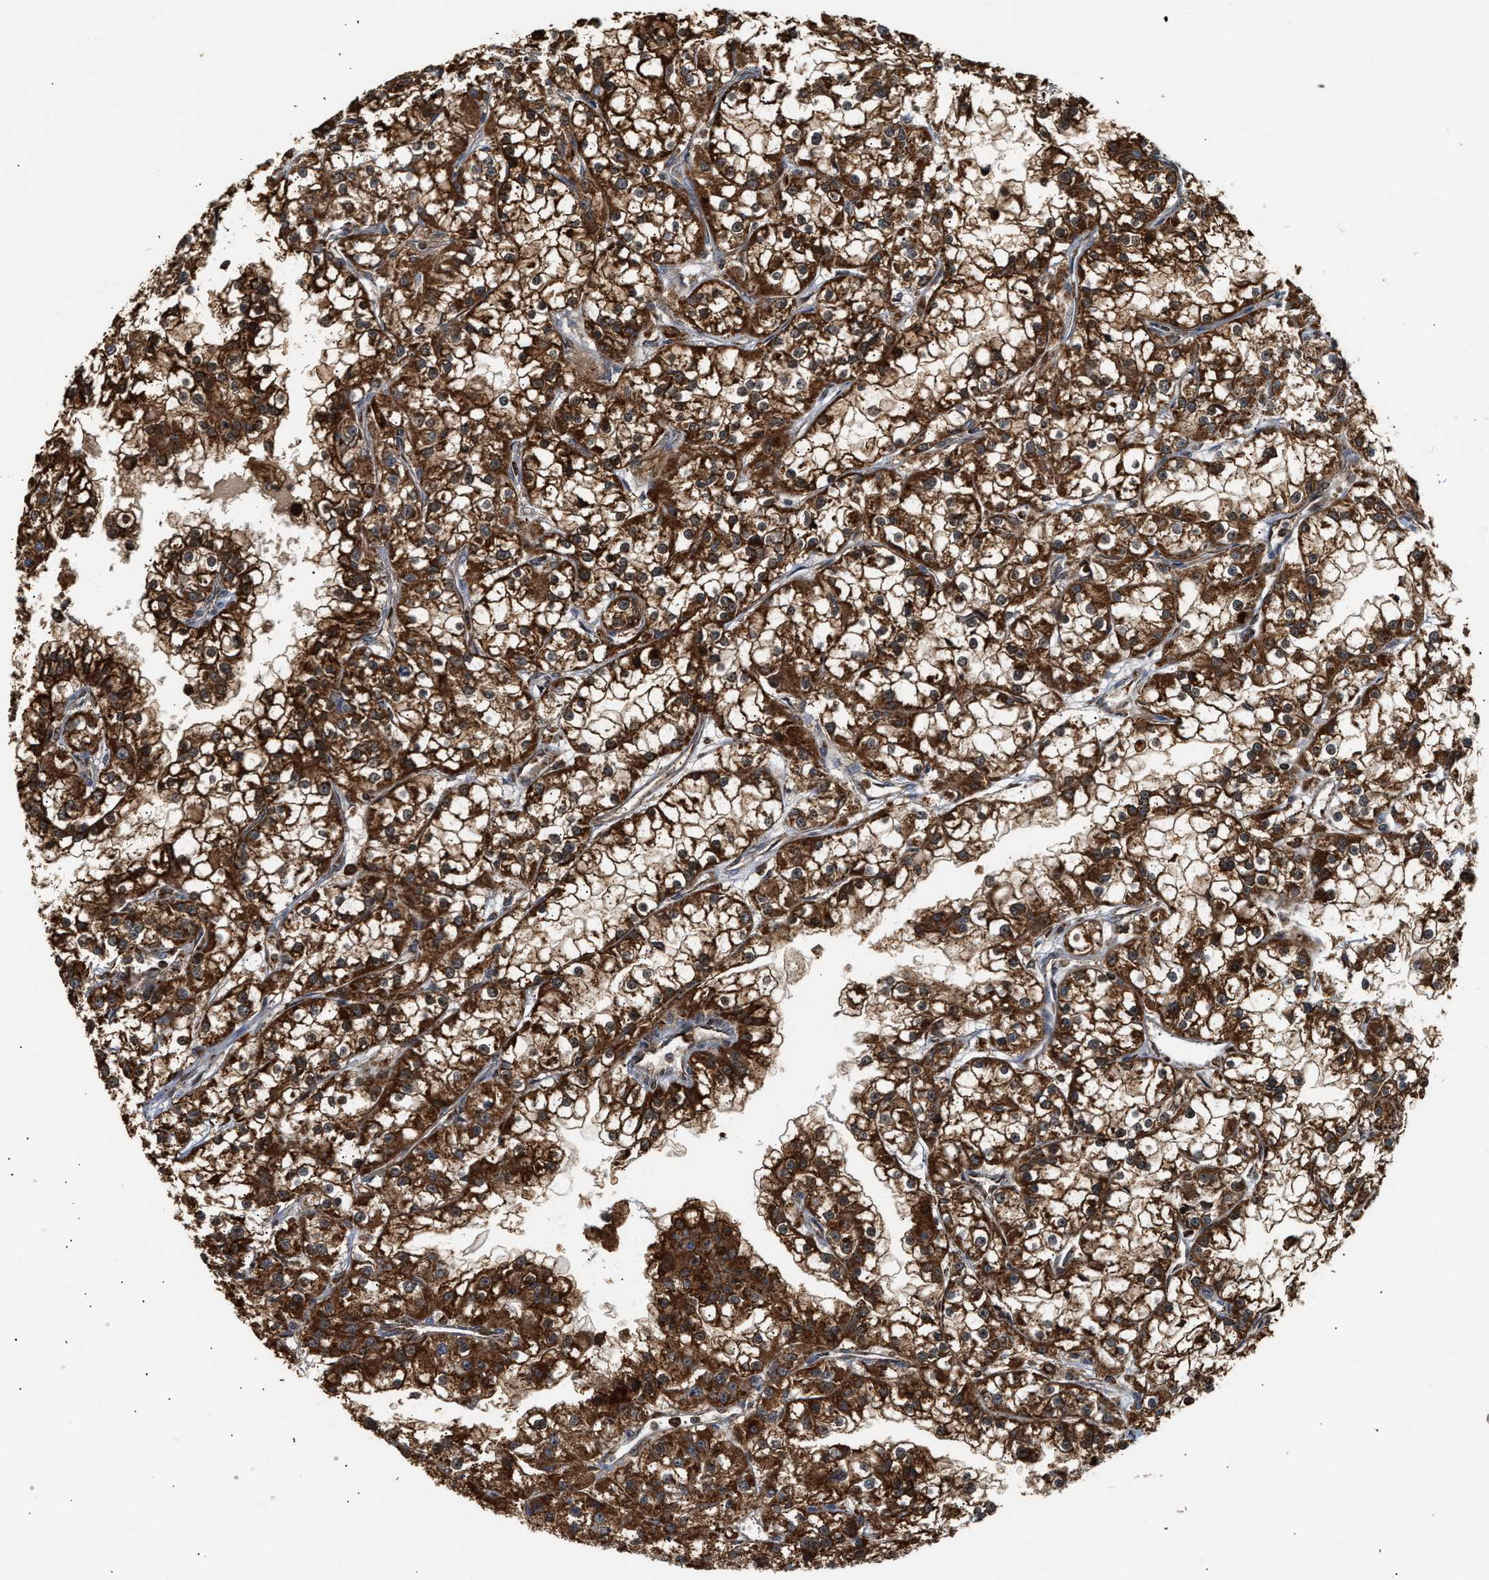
{"staining": {"intensity": "strong", "quantity": ">75%", "location": "cytoplasmic/membranous"}, "tissue": "renal cancer", "cell_type": "Tumor cells", "image_type": "cancer", "snomed": [{"axis": "morphology", "description": "Adenocarcinoma, NOS"}, {"axis": "topography", "description": "Kidney"}], "caption": "Renal cancer tissue shows strong cytoplasmic/membranous positivity in approximately >75% of tumor cells", "gene": "EXTL2", "patient": {"sex": "female", "age": 52}}